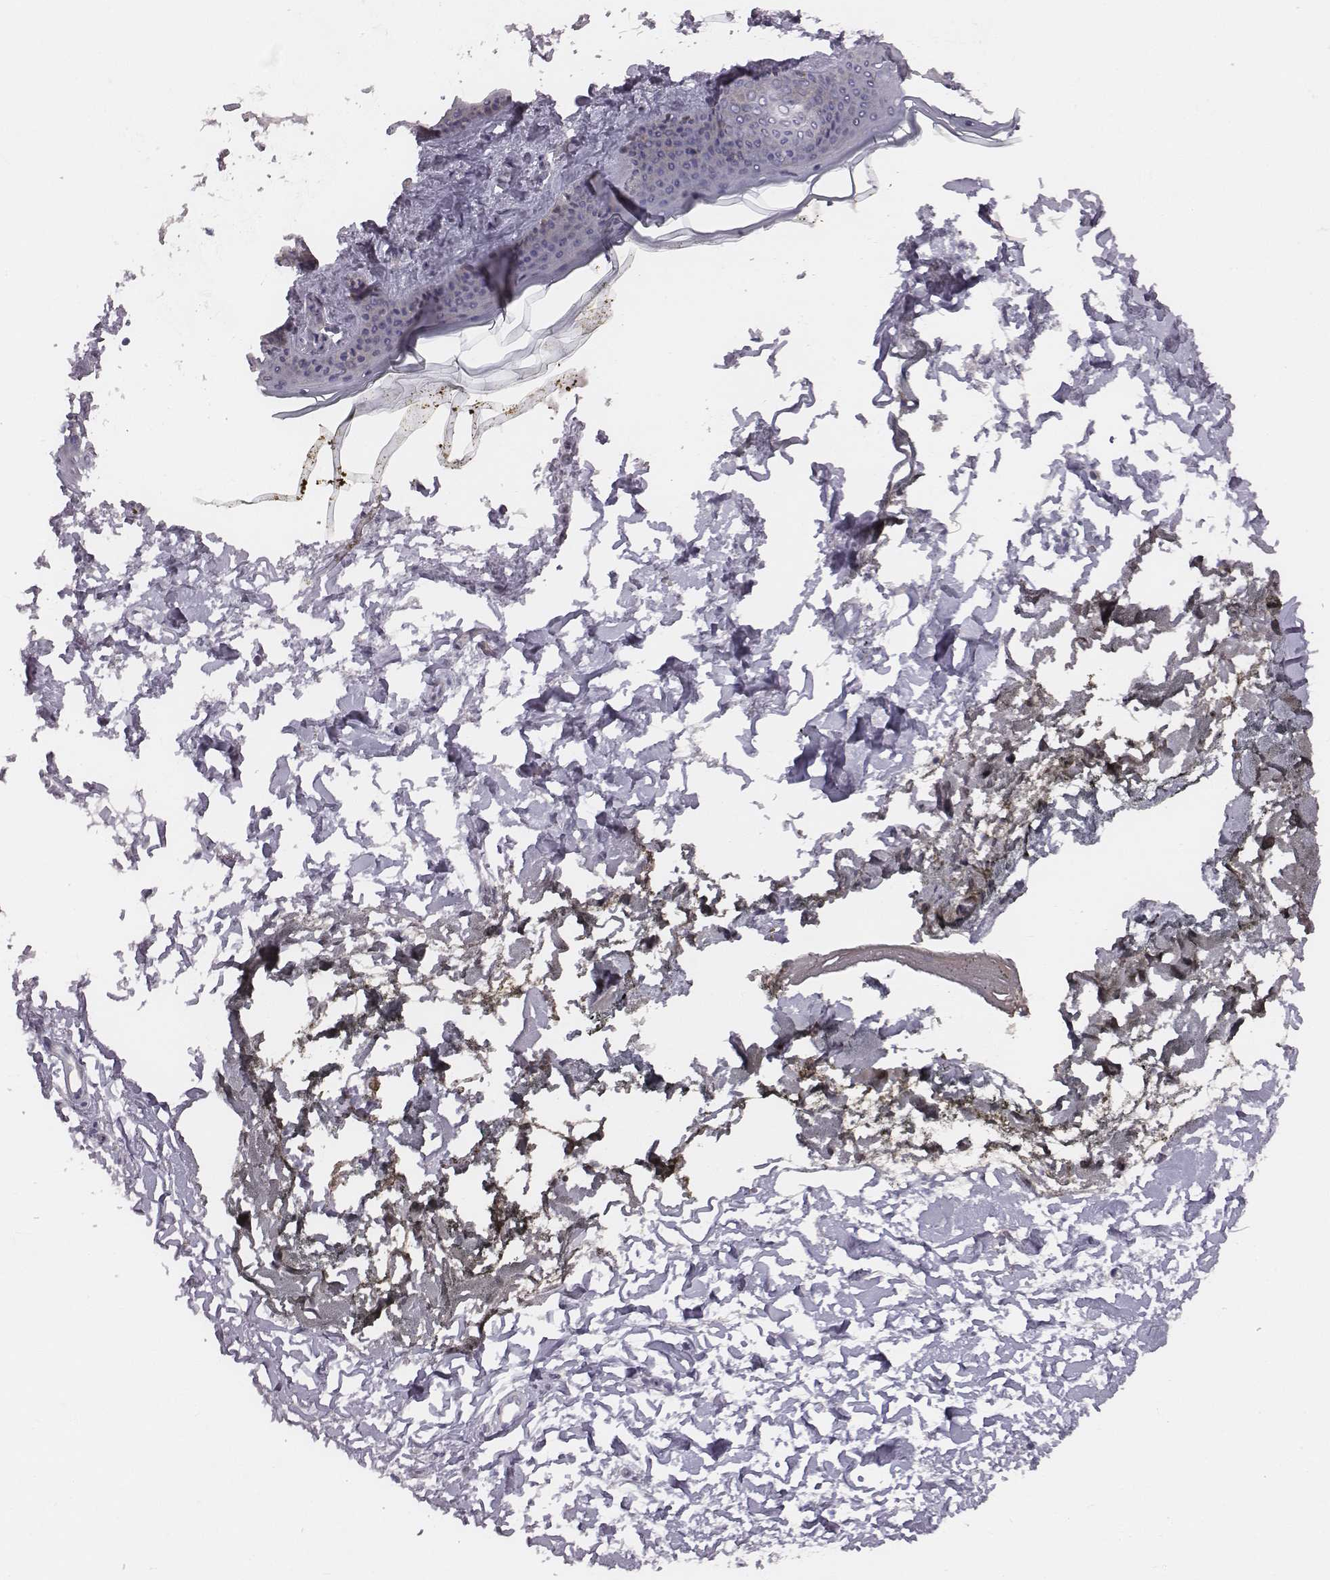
{"staining": {"intensity": "negative", "quantity": "none", "location": "none"}, "tissue": "skin", "cell_type": "Fibroblasts", "image_type": "normal", "snomed": [{"axis": "morphology", "description": "Normal tissue, NOS"}, {"axis": "topography", "description": "Skin"}], "caption": "Immunohistochemical staining of benign human skin shows no significant positivity in fibroblasts.", "gene": "PRKCZ", "patient": {"sex": "female", "age": 34}}